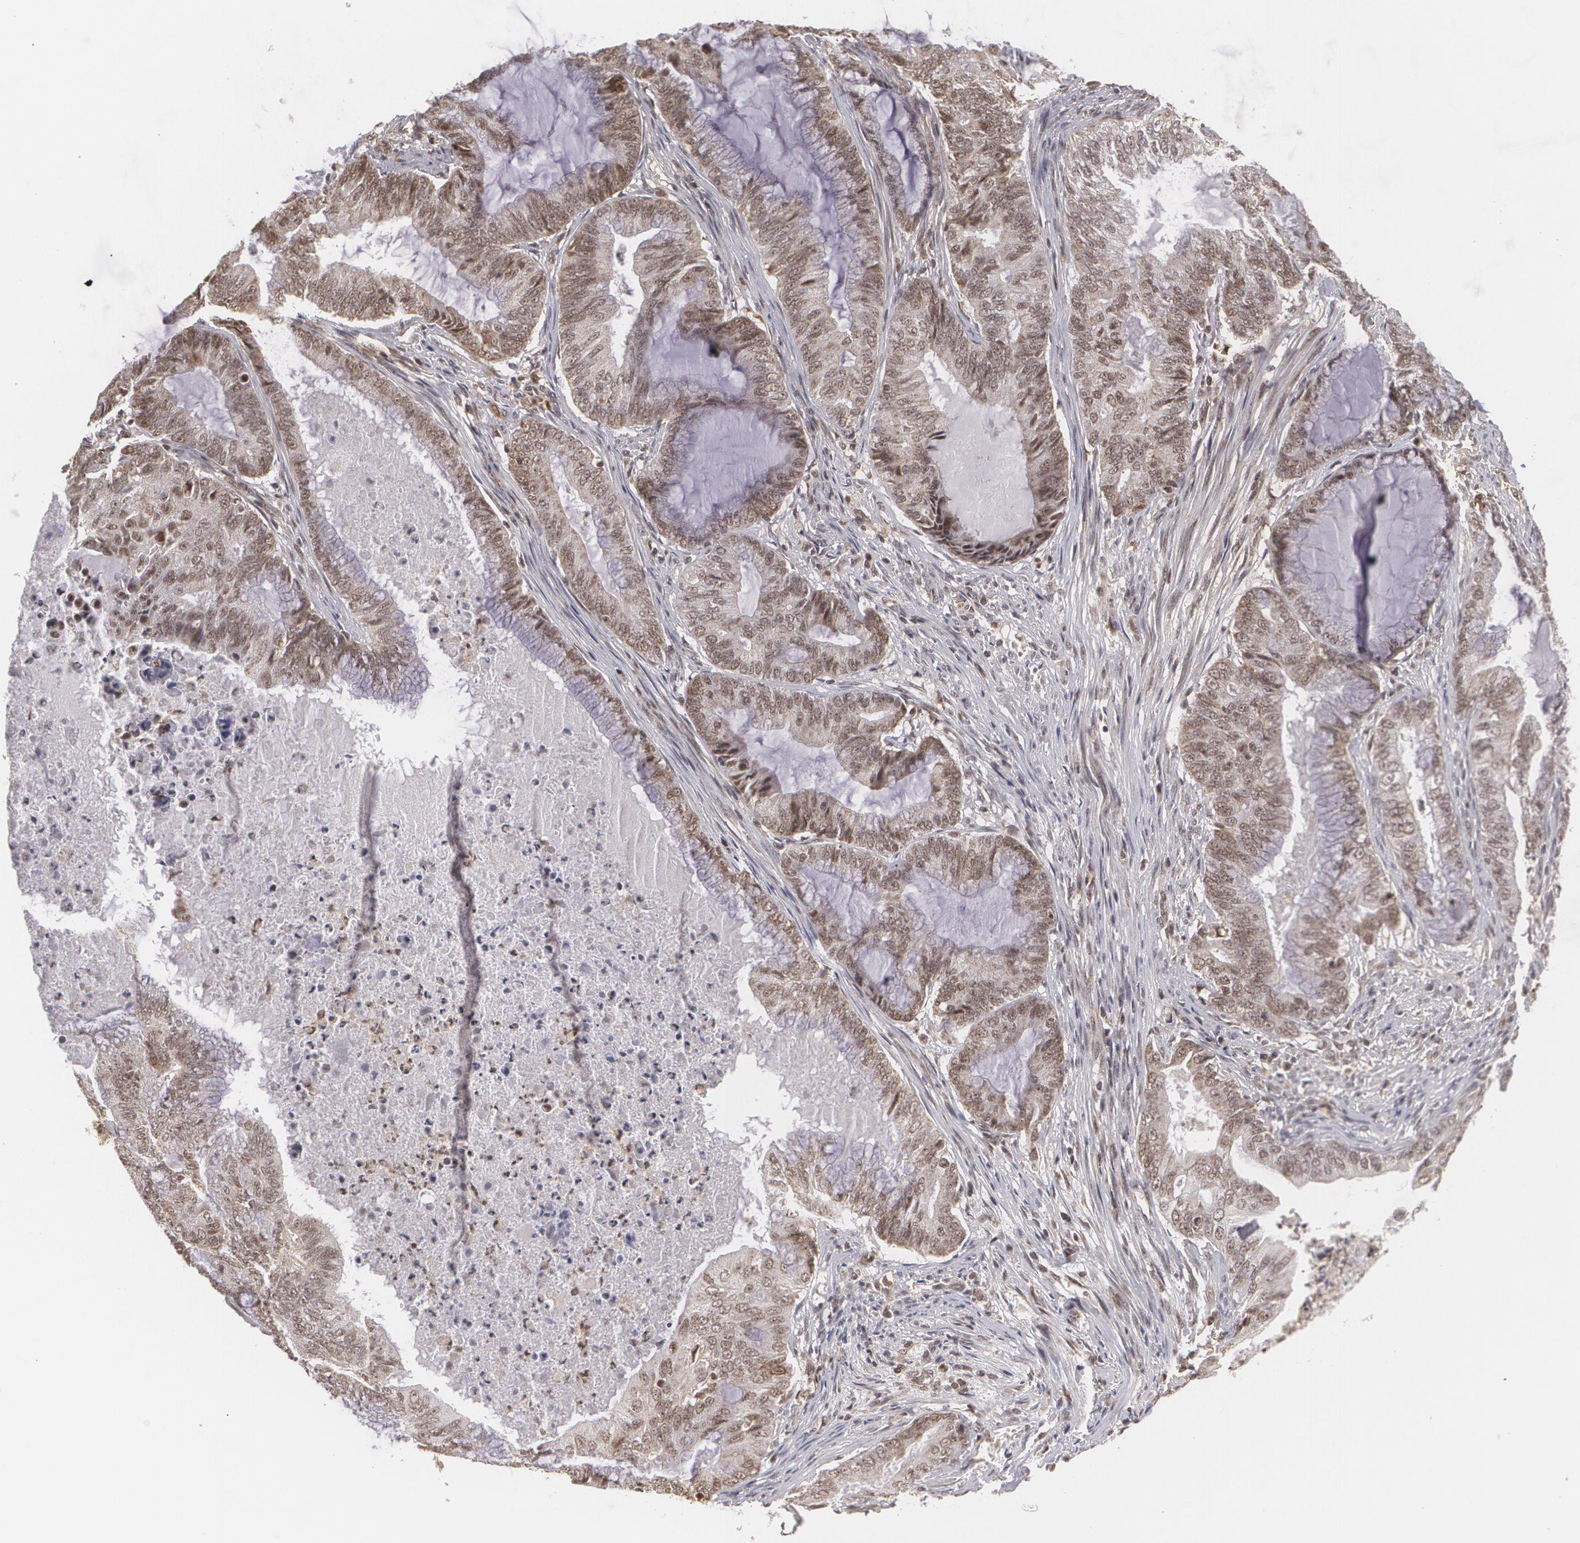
{"staining": {"intensity": "weak", "quantity": ">75%", "location": "nuclear"}, "tissue": "endometrial cancer", "cell_type": "Tumor cells", "image_type": "cancer", "snomed": [{"axis": "morphology", "description": "Adenocarcinoma, NOS"}, {"axis": "topography", "description": "Endometrium"}], "caption": "The image reveals immunohistochemical staining of endometrial cancer. There is weak nuclear staining is present in about >75% of tumor cells.", "gene": "MXD1", "patient": {"sex": "female", "age": 63}}